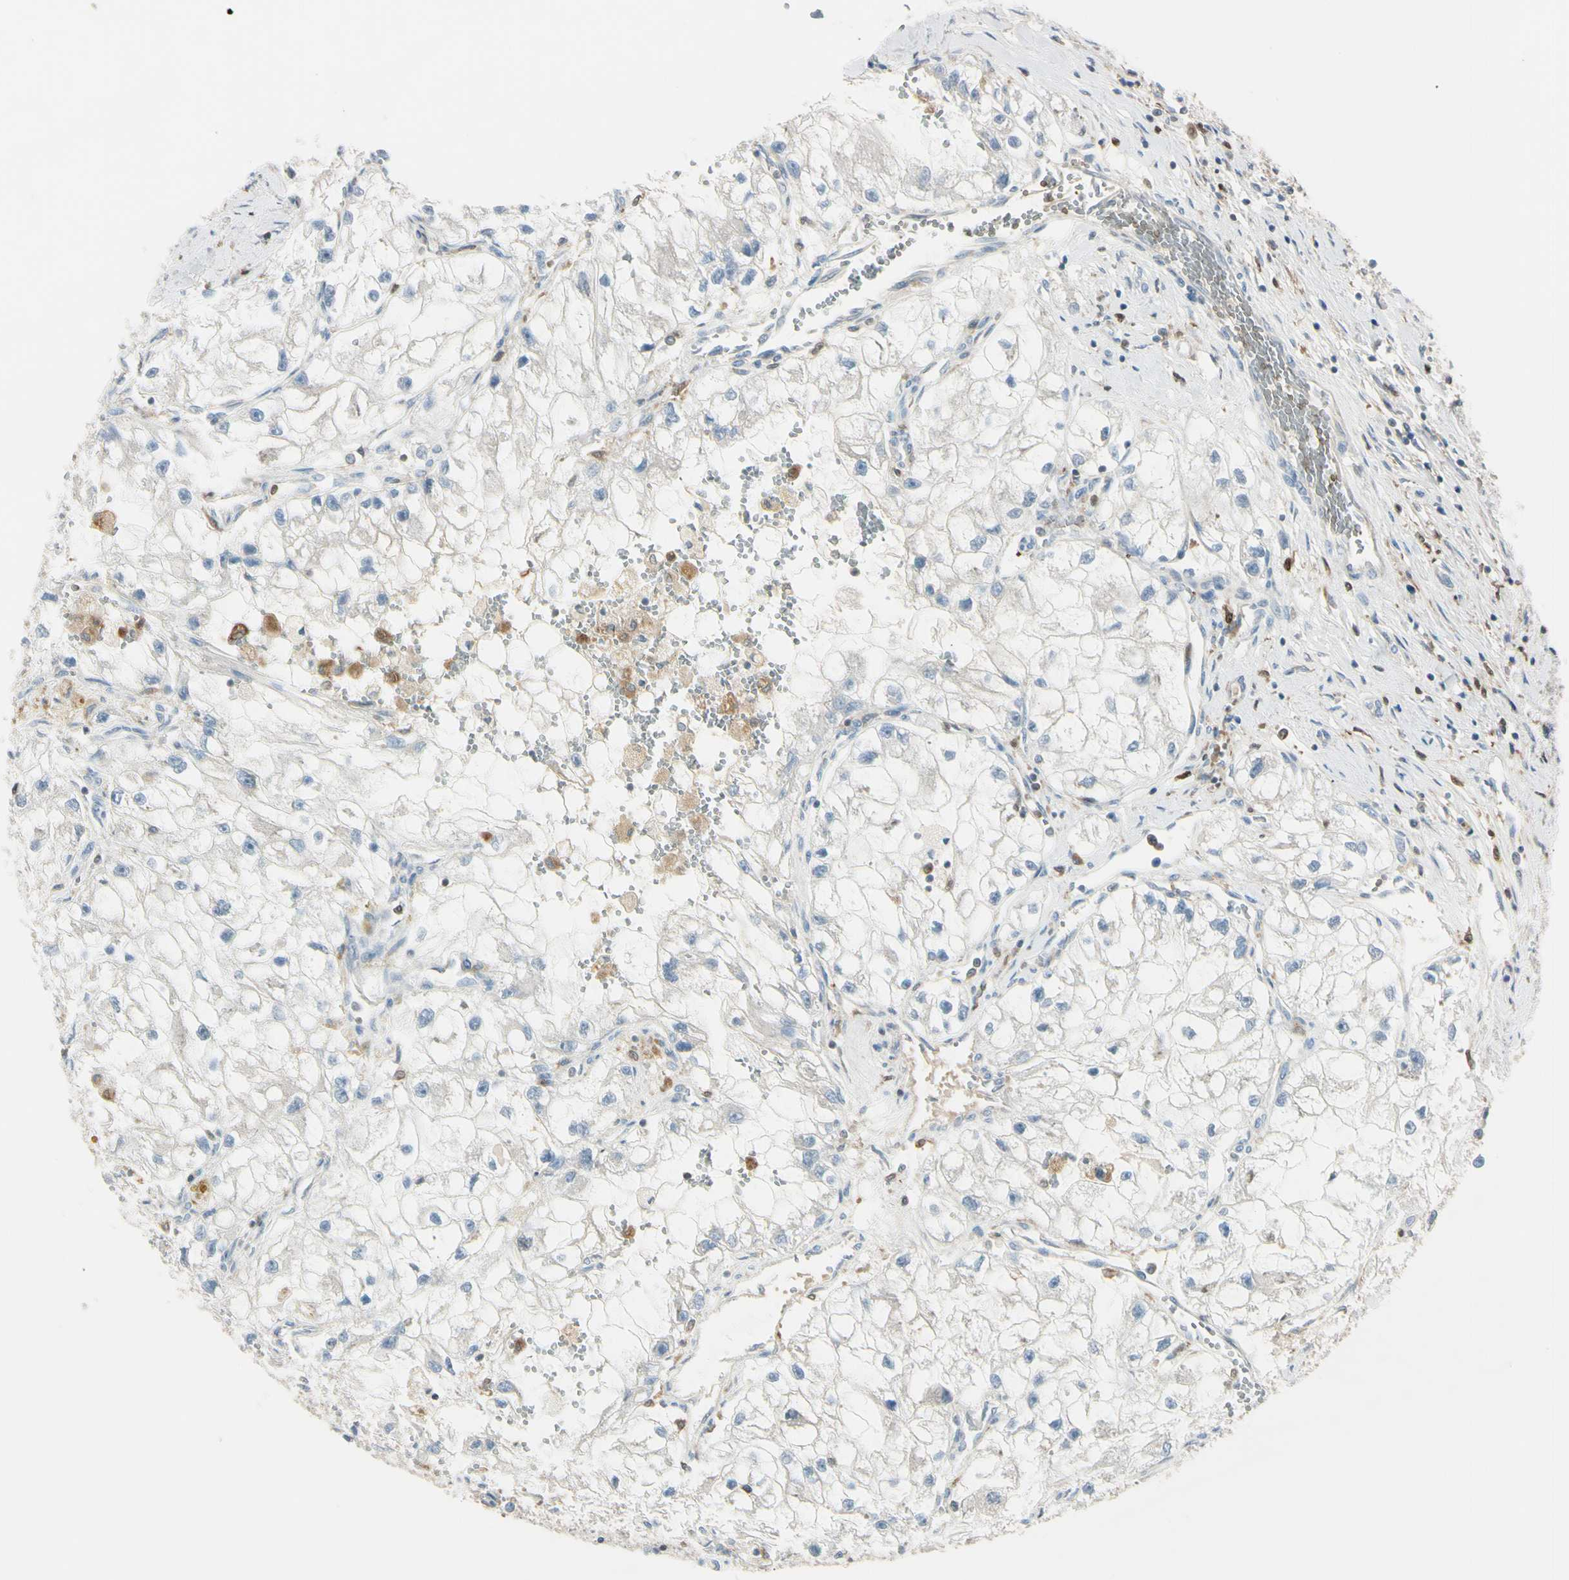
{"staining": {"intensity": "negative", "quantity": "none", "location": "none"}, "tissue": "renal cancer", "cell_type": "Tumor cells", "image_type": "cancer", "snomed": [{"axis": "morphology", "description": "Adenocarcinoma, NOS"}, {"axis": "topography", "description": "Kidney"}], "caption": "A histopathology image of adenocarcinoma (renal) stained for a protein demonstrates no brown staining in tumor cells. (Immunohistochemistry (ihc), brightfield microscopy, high magnification).", "gene": "CYRIB", "patient": {"sex": "female", "age": 70}}